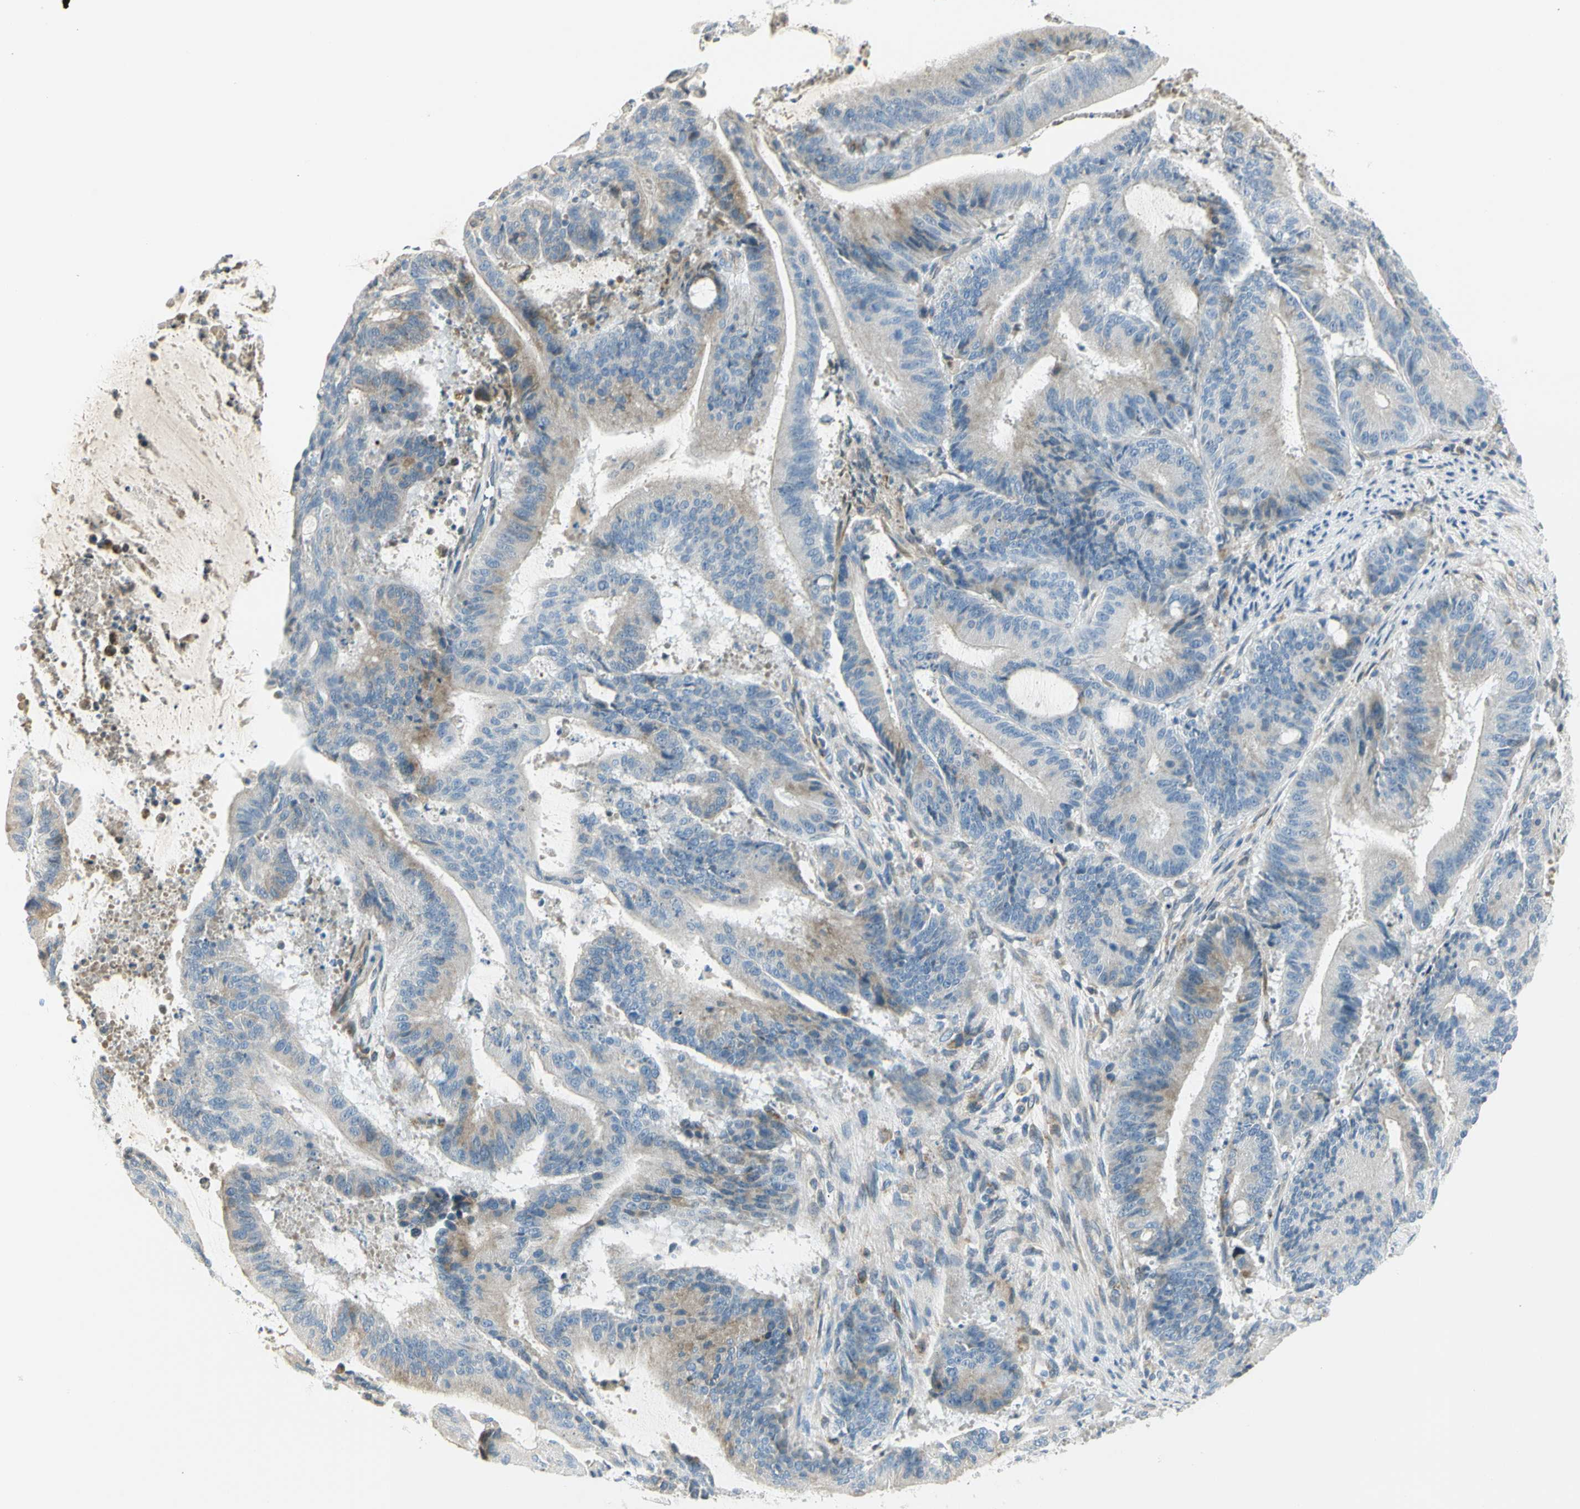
{"staining": {"intensity": "negative", "quantity": "none", "location": "none"}, "tissue": "liver cancer", "cell_type": "Tumor cells", "image_type": "cancer", "snomed": [{"axis": "morphology", "description": "Cholangiocarcinoma"}, {"axis": "topography", "description": "Liver"}], "caption": "This micrograph is of liver cancer stained with immunohistochemistry (IHC) to label a protein in brown with the nuclei are counter-stained blue. There is no staining in tumor cells.", "gene": "TNFSF11", "patient": {"sex": "female", "age": 73}}